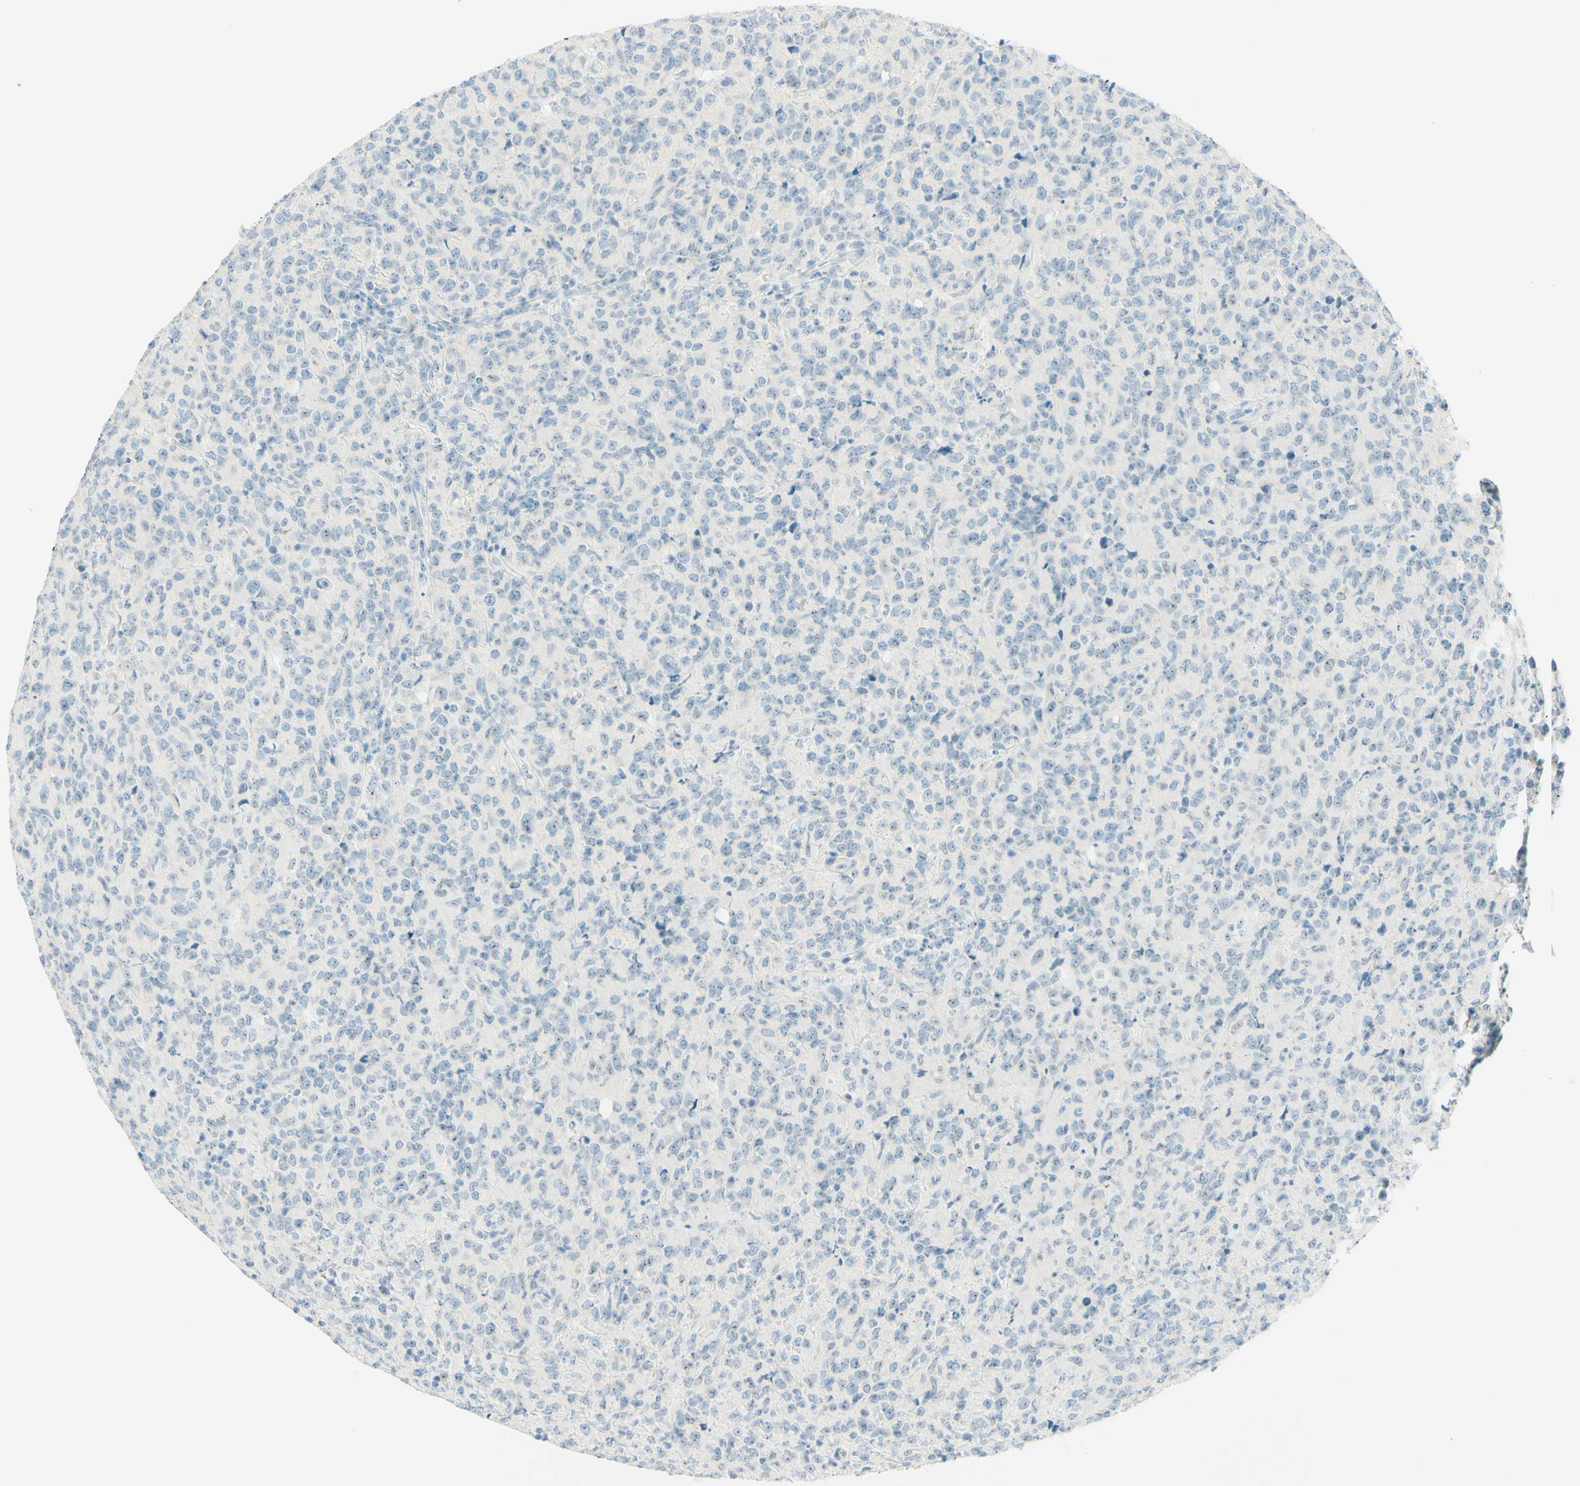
{"staining": {"intensity": "negative", "quantity": "none", "location": "none"}, "tissue": "lymphoma", "cell_type": "Tumor cells", "image_type": "cancer", "snomed": [{"axis": "morphology", "description": "Malignant lymphoma, non-Hodgkin's type, High grade"}, {"axis": "topography", "description": "Tonsil"}], "caption": "This is an immunohistochemistry micrograph of malignant lymphoma, non-Hodgkin's type (high-grade). There is no expression in tumor cells.", "gene": "FMR1NB", "patient": {"sex": "female", "age": 36}}